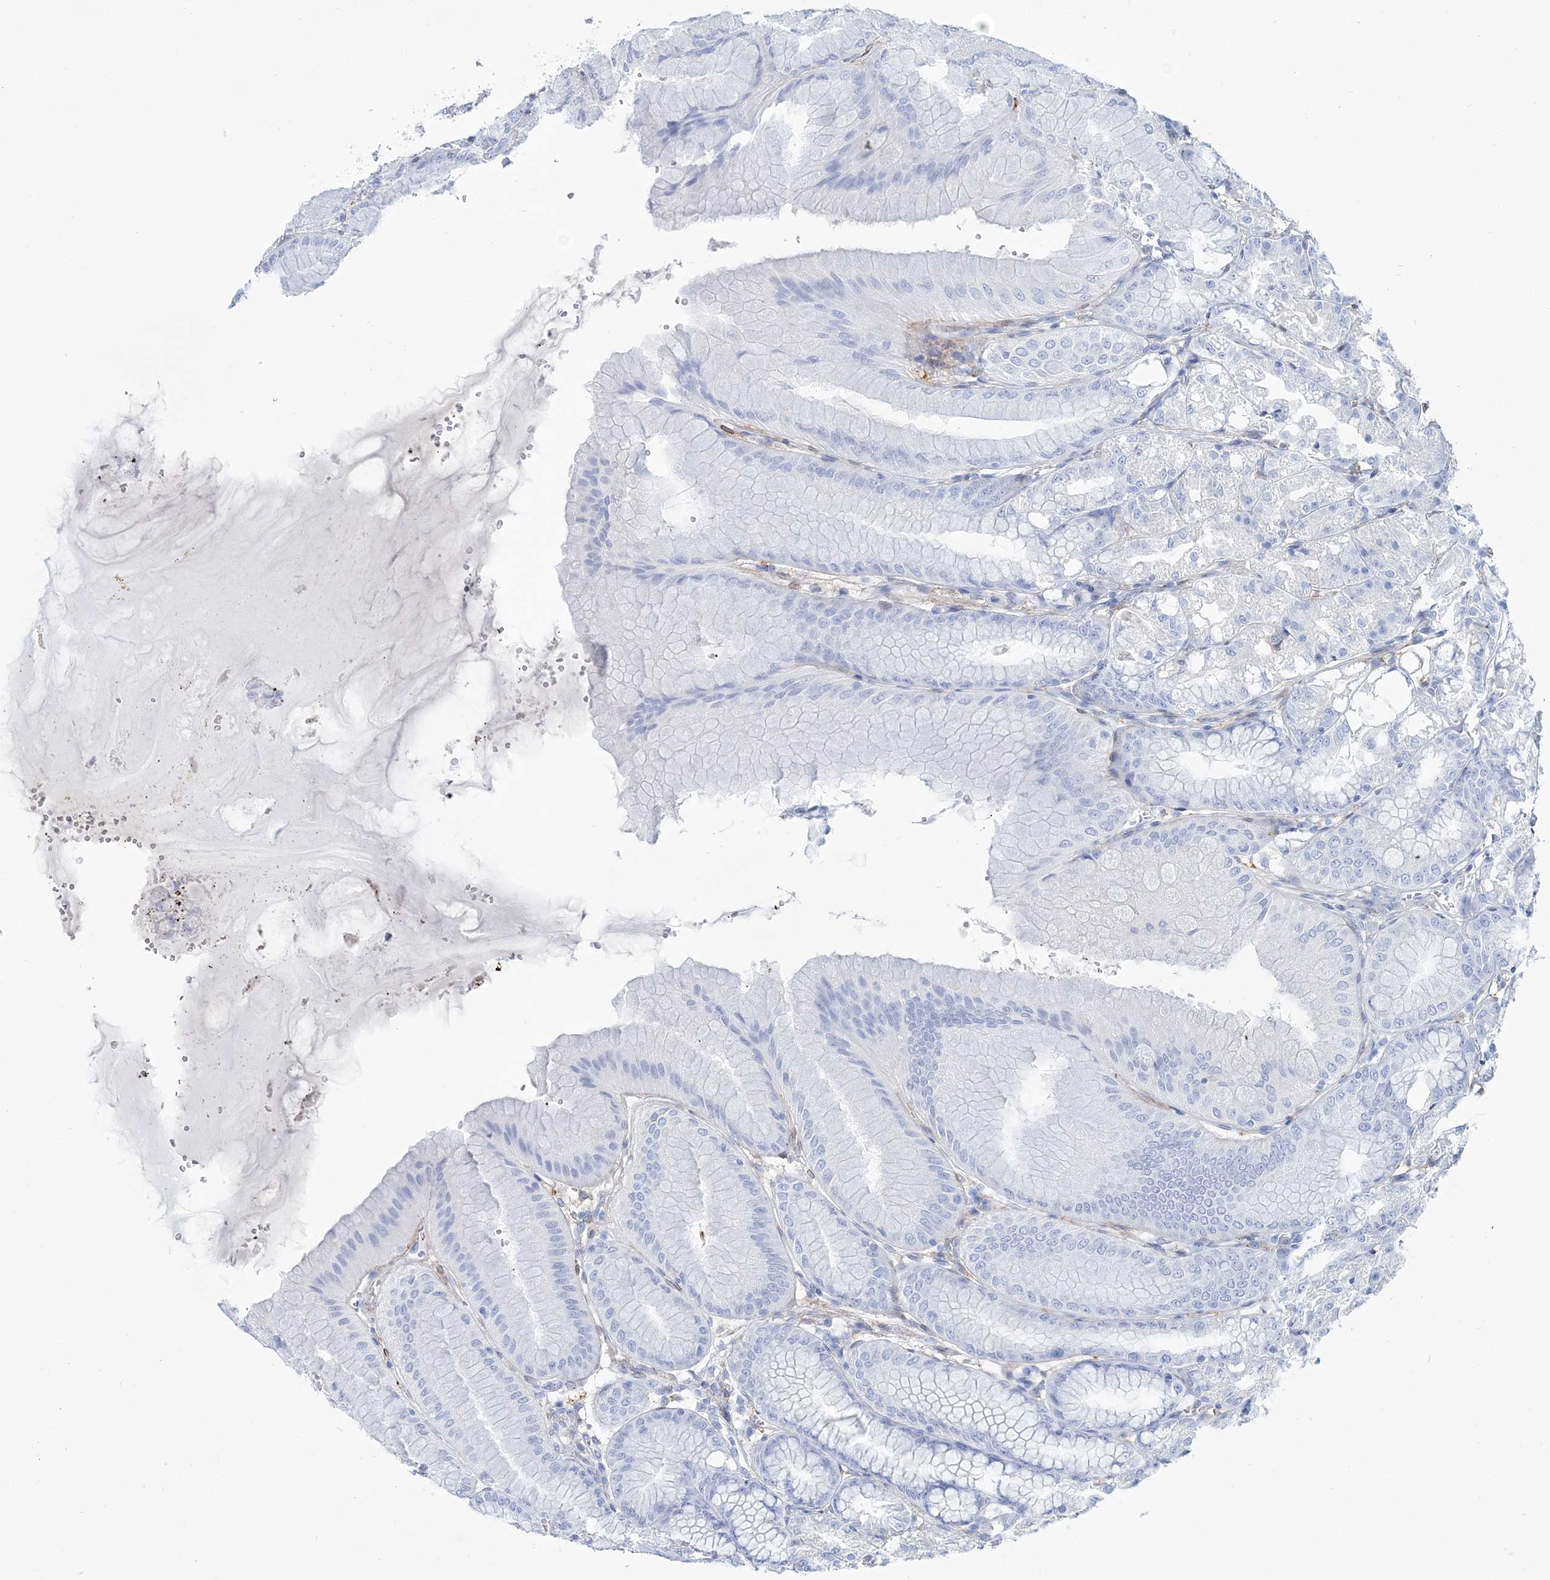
{"staining": {"intensity": "negative", "quantity": "none", "location": "none"}, "tissue": "stomach", "cell_type": "Glandular cells", "image_type": "normal", "snomed": [{"axis": "morphology", "description": "Normal tissue, NOS"}, {"axis": "topography", "description": "Stomach, lower"}], "caption": "Protein analysis of normal stomach displays no significant expression in glandular cells. Nuclei are stained in blue.", "gene": "NKX6", "patient": {"sex": "male", "age": 71}}